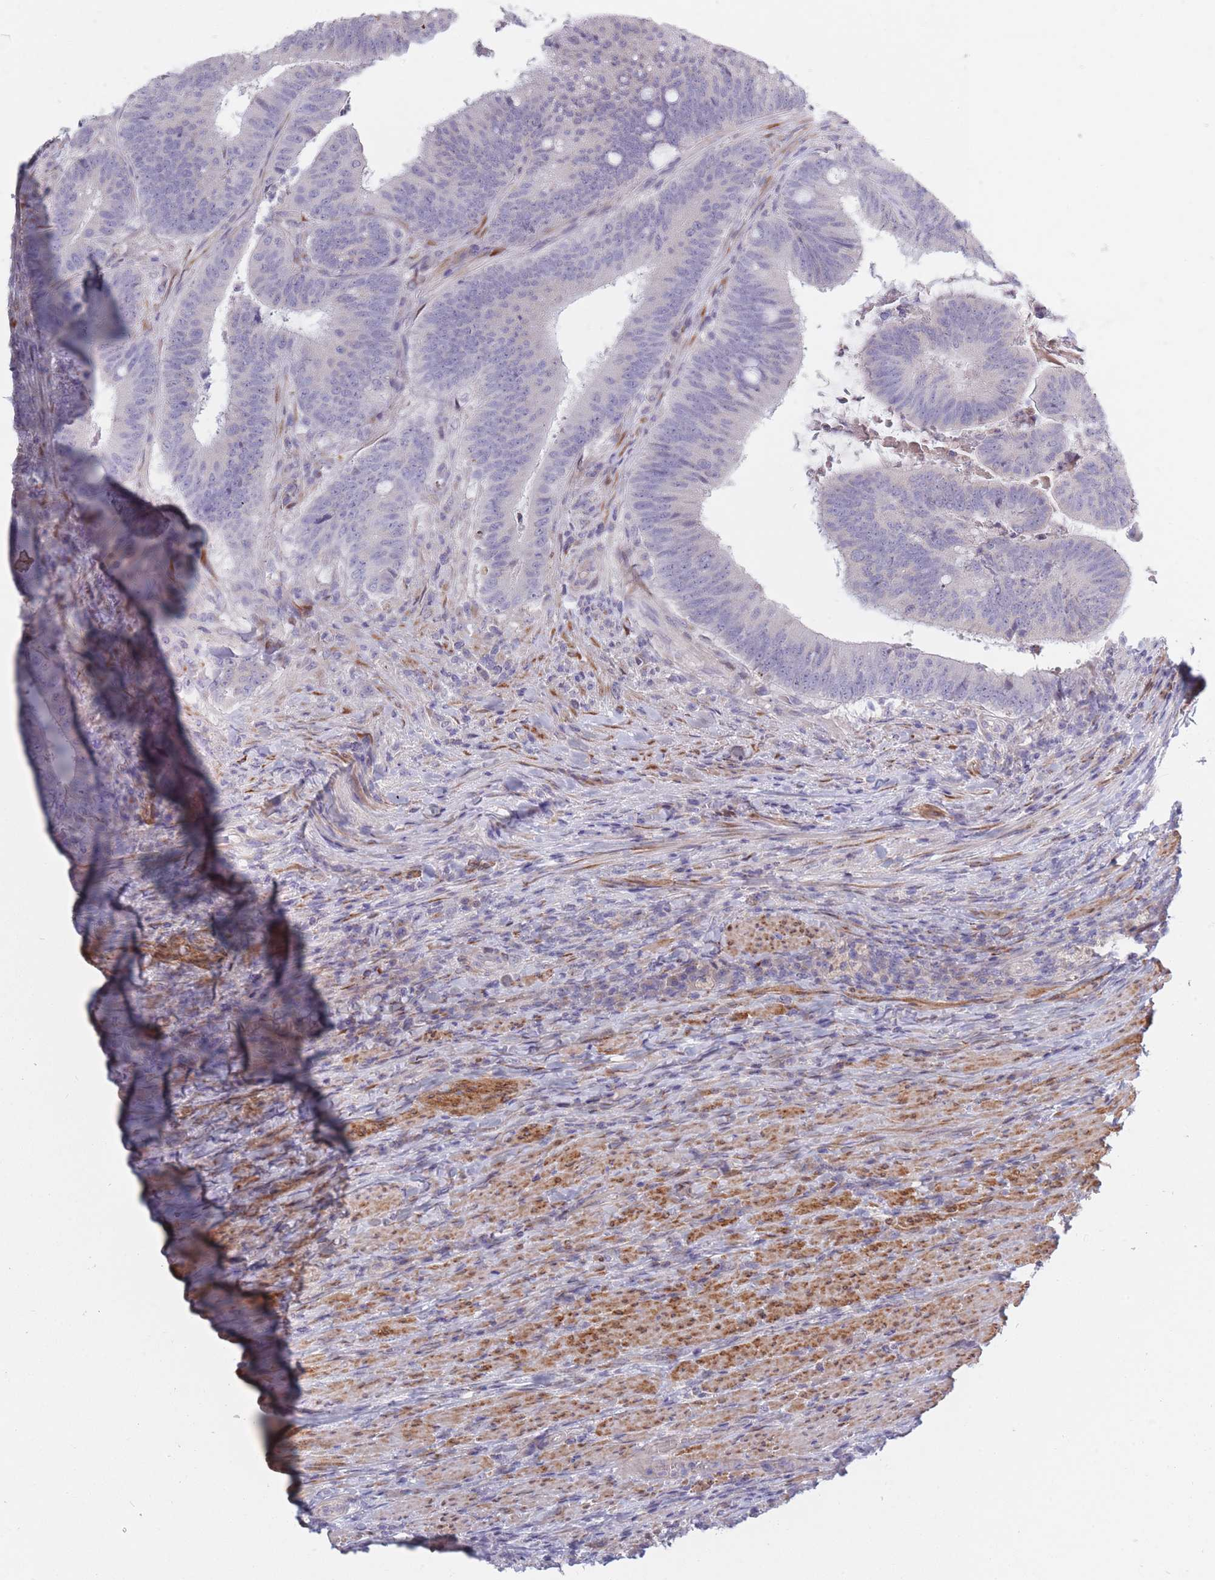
{"staining": {"intensity": "negative", "quantity": "none", "location": "none"}, "tissue": "colorectal cancer", "cell_type": "Tumor cells", "image_type": "cancer", "snomed": [{"axis": "morphology", "description": "Adenocarcinoma, NOS"}, {"axis": "topography", "description": "Colon"}], "caption": "This micrograph is of colorectal cancer stained with immunohistochemistry (IHC) to label a protein in brown with the nuclei are counter-stained blue. There is no staining in tumor cells. (Stains: DAB (3,3'-diaminobenzidine) immunohistochemistry (IHC) with hematoxylin counter stain, Microscopy: brightfield microscopy at high magnification).", "gene": "CCNQ", "patient": {"sex": "female", "age": 43}}